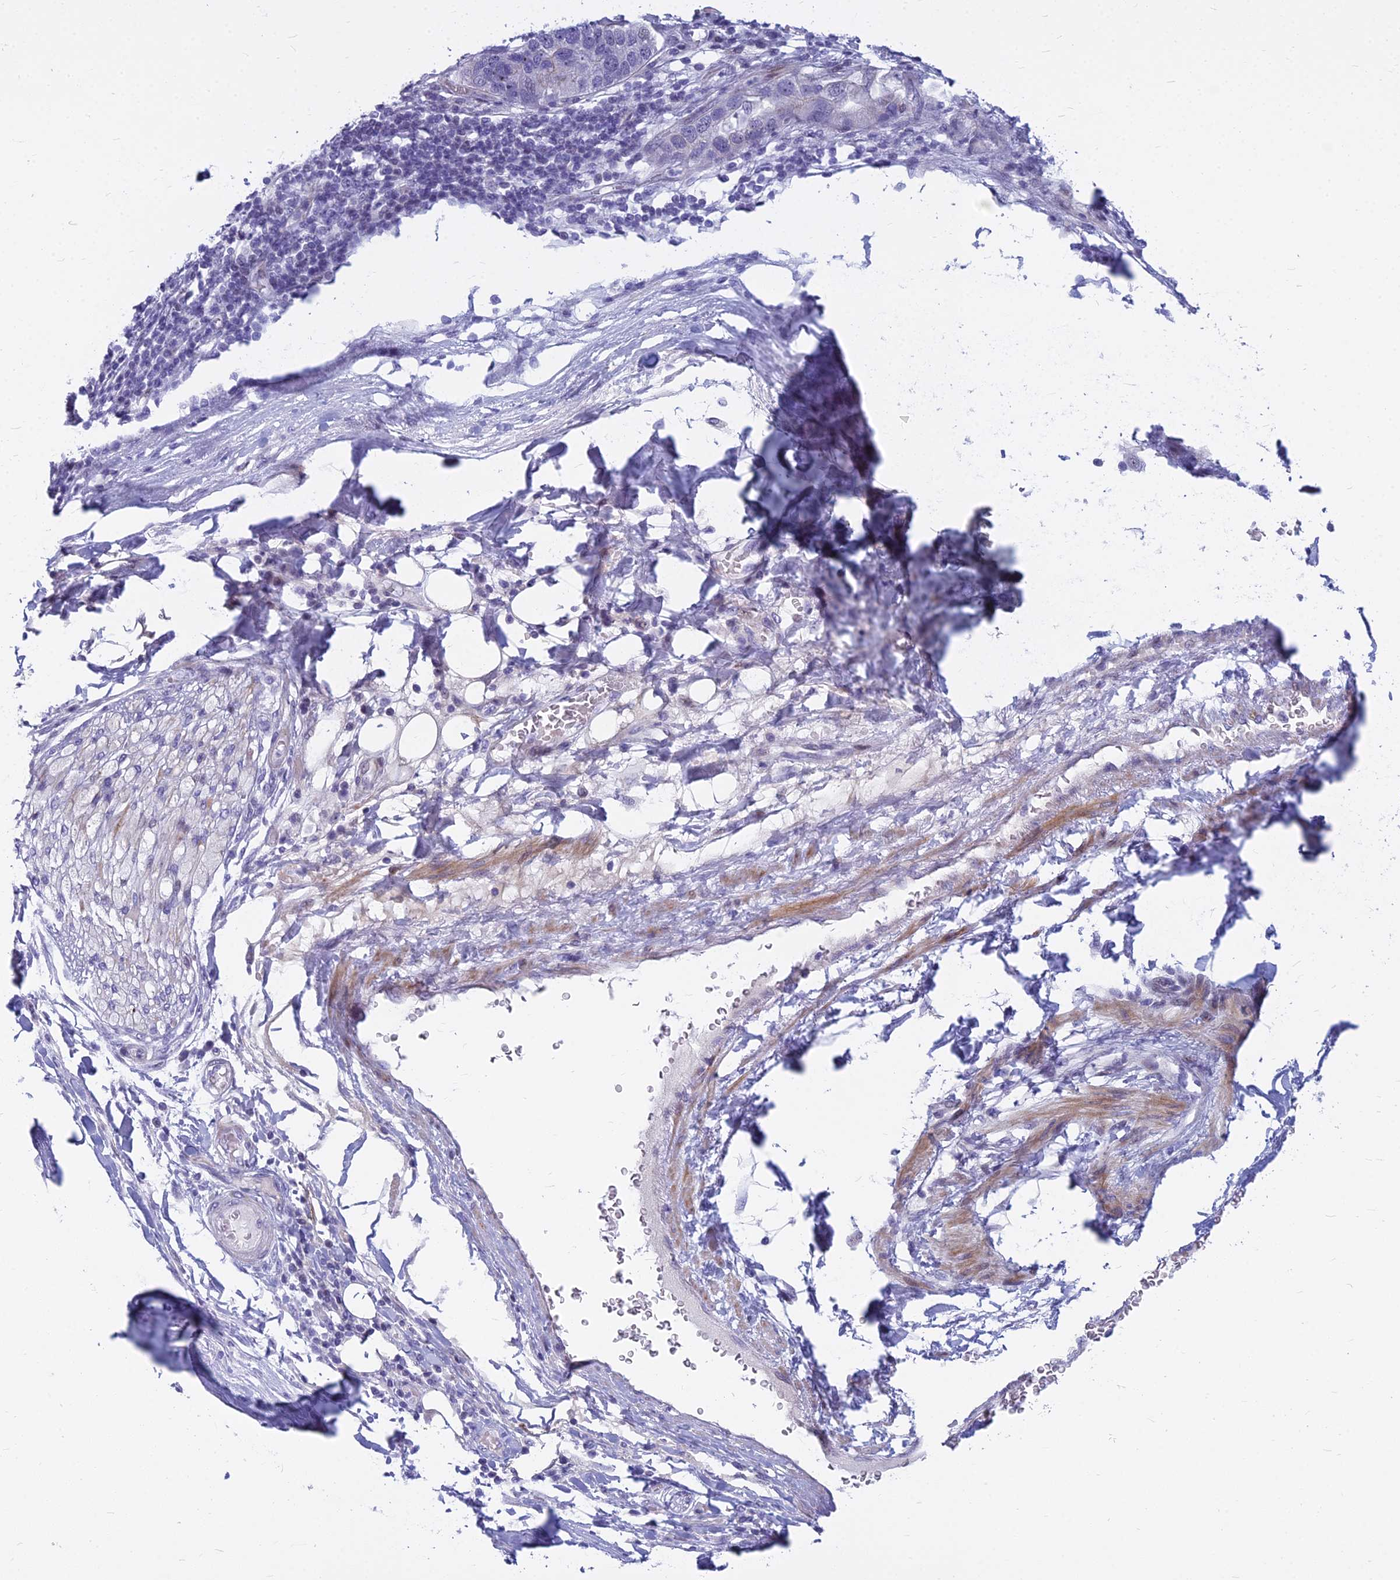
{"staining": {"intensity": "negative", "quantity": "none", "location": "none"}, "tissue": "pancreatic cancer", "cell_type": "Tumor cells", "image_type": "cancer", "snomed": [{"axis": "morphology", "description": "Adenocarcinoma, NOS"}, {"axis": "topography", "description": "Pancreas"}], "caption": "Tumor cells are negative for brown protein staining in adenocarcinoma (pancreatic). (IHC, brightfield microscopy, high magnification).", "gene": "MYBPC2", "patient": {"sex": "female", "age": 61}}